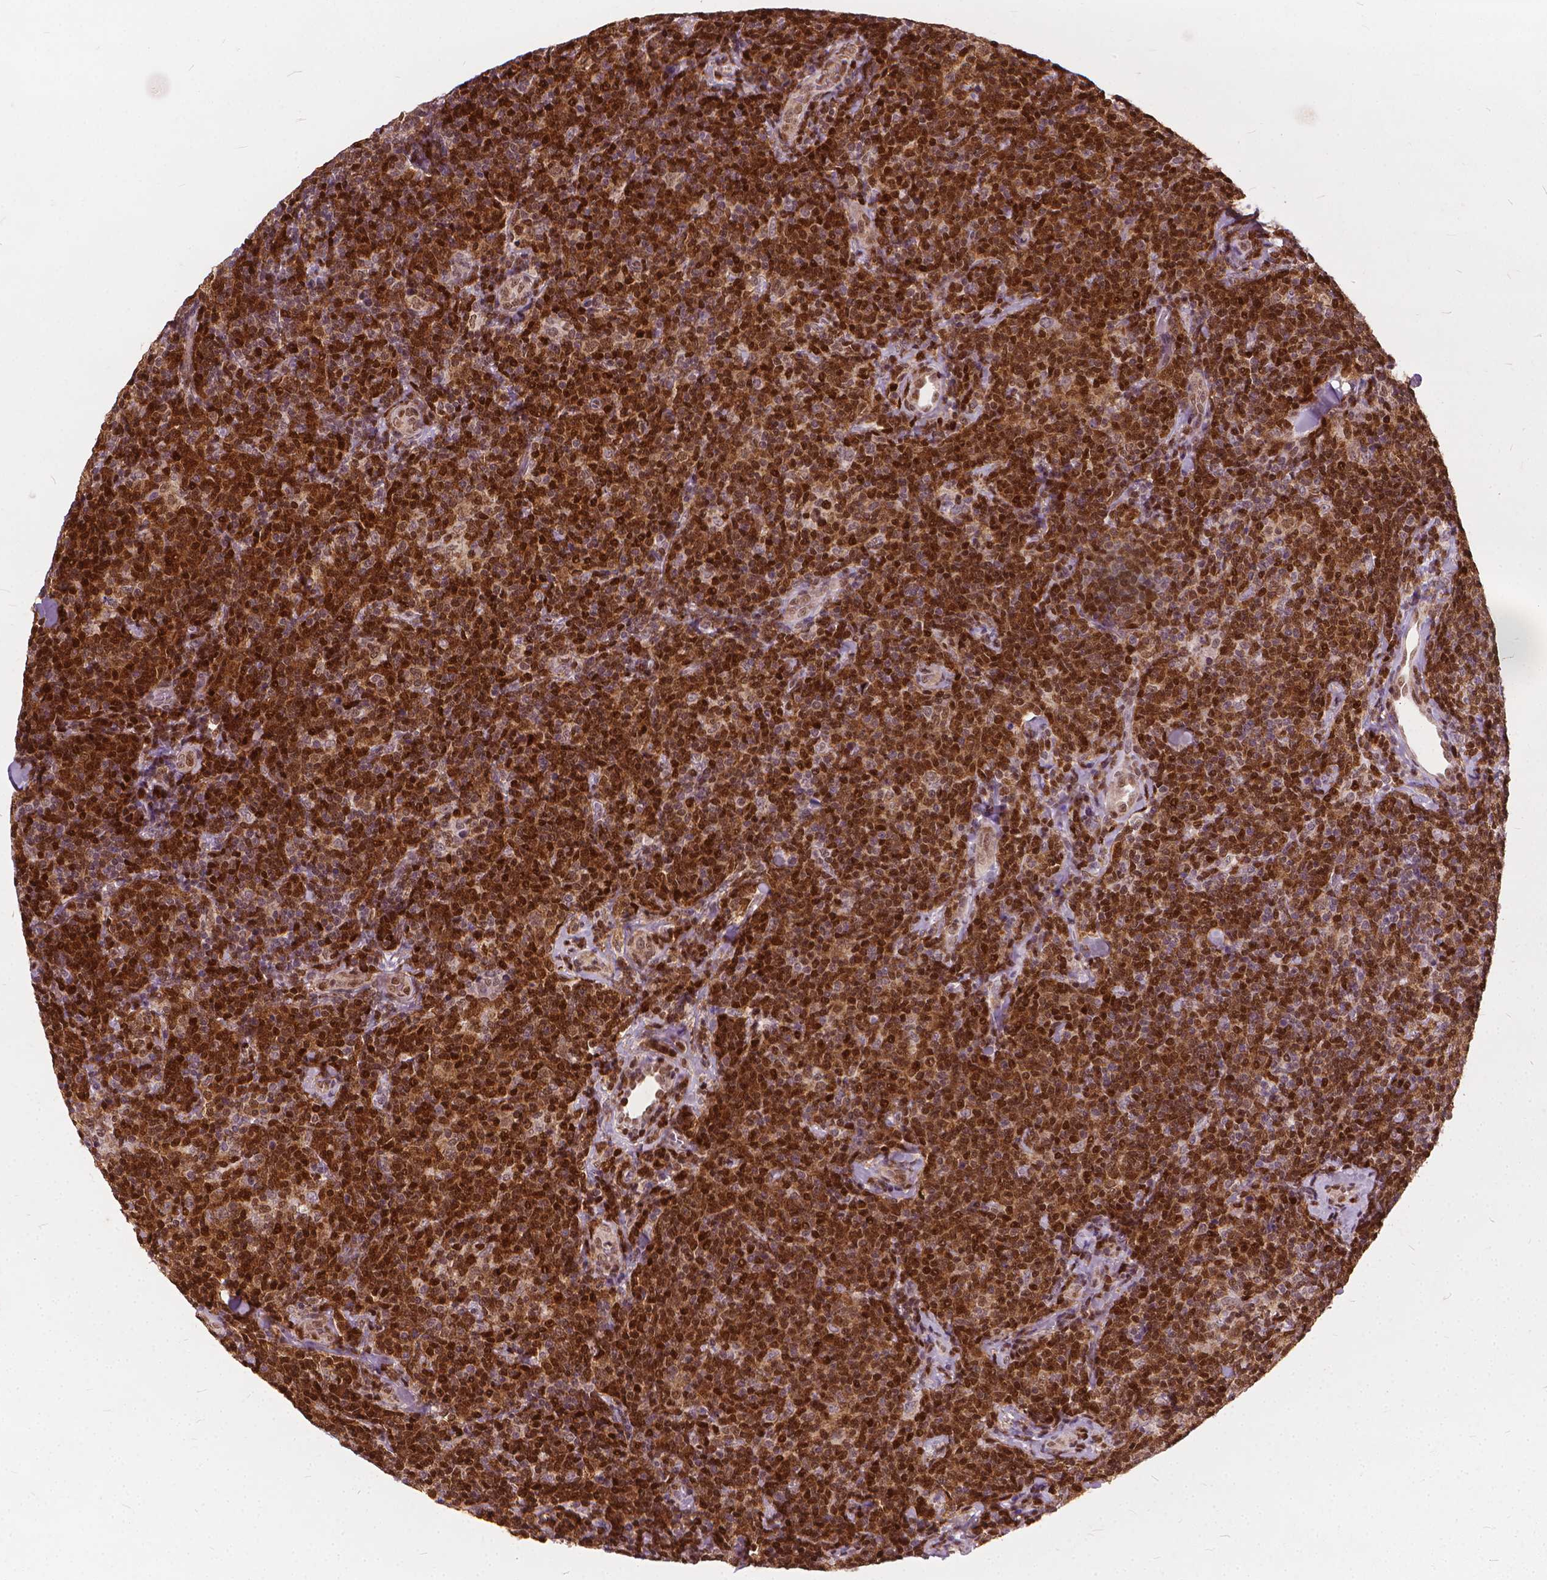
{"staining": {"intensity": "strong", "quantity": ">75%", "location": "cytoplasmic/membranous,nuclear"}, "tissue": "lymphoma", "cell_type": "Tumor cells", "image_type": "cancer", "snomed": [{"axis": "morphology", "description": "Malignant lymphoma, non-Hodgkin's type, Low grade"}, {"axis": "topography", "description": "Lymph node"}], "caption": "Malignant lymphoma, non-Hodgkin's type (low-grade) tissue reveals strong cytoplasmic/membranous and nuclear positivity in approximately >75% of tumor cells, visualized by immunohistochemistry.", "gene": "STAT5B", "patient": {"sex": "female", "age": 56}}